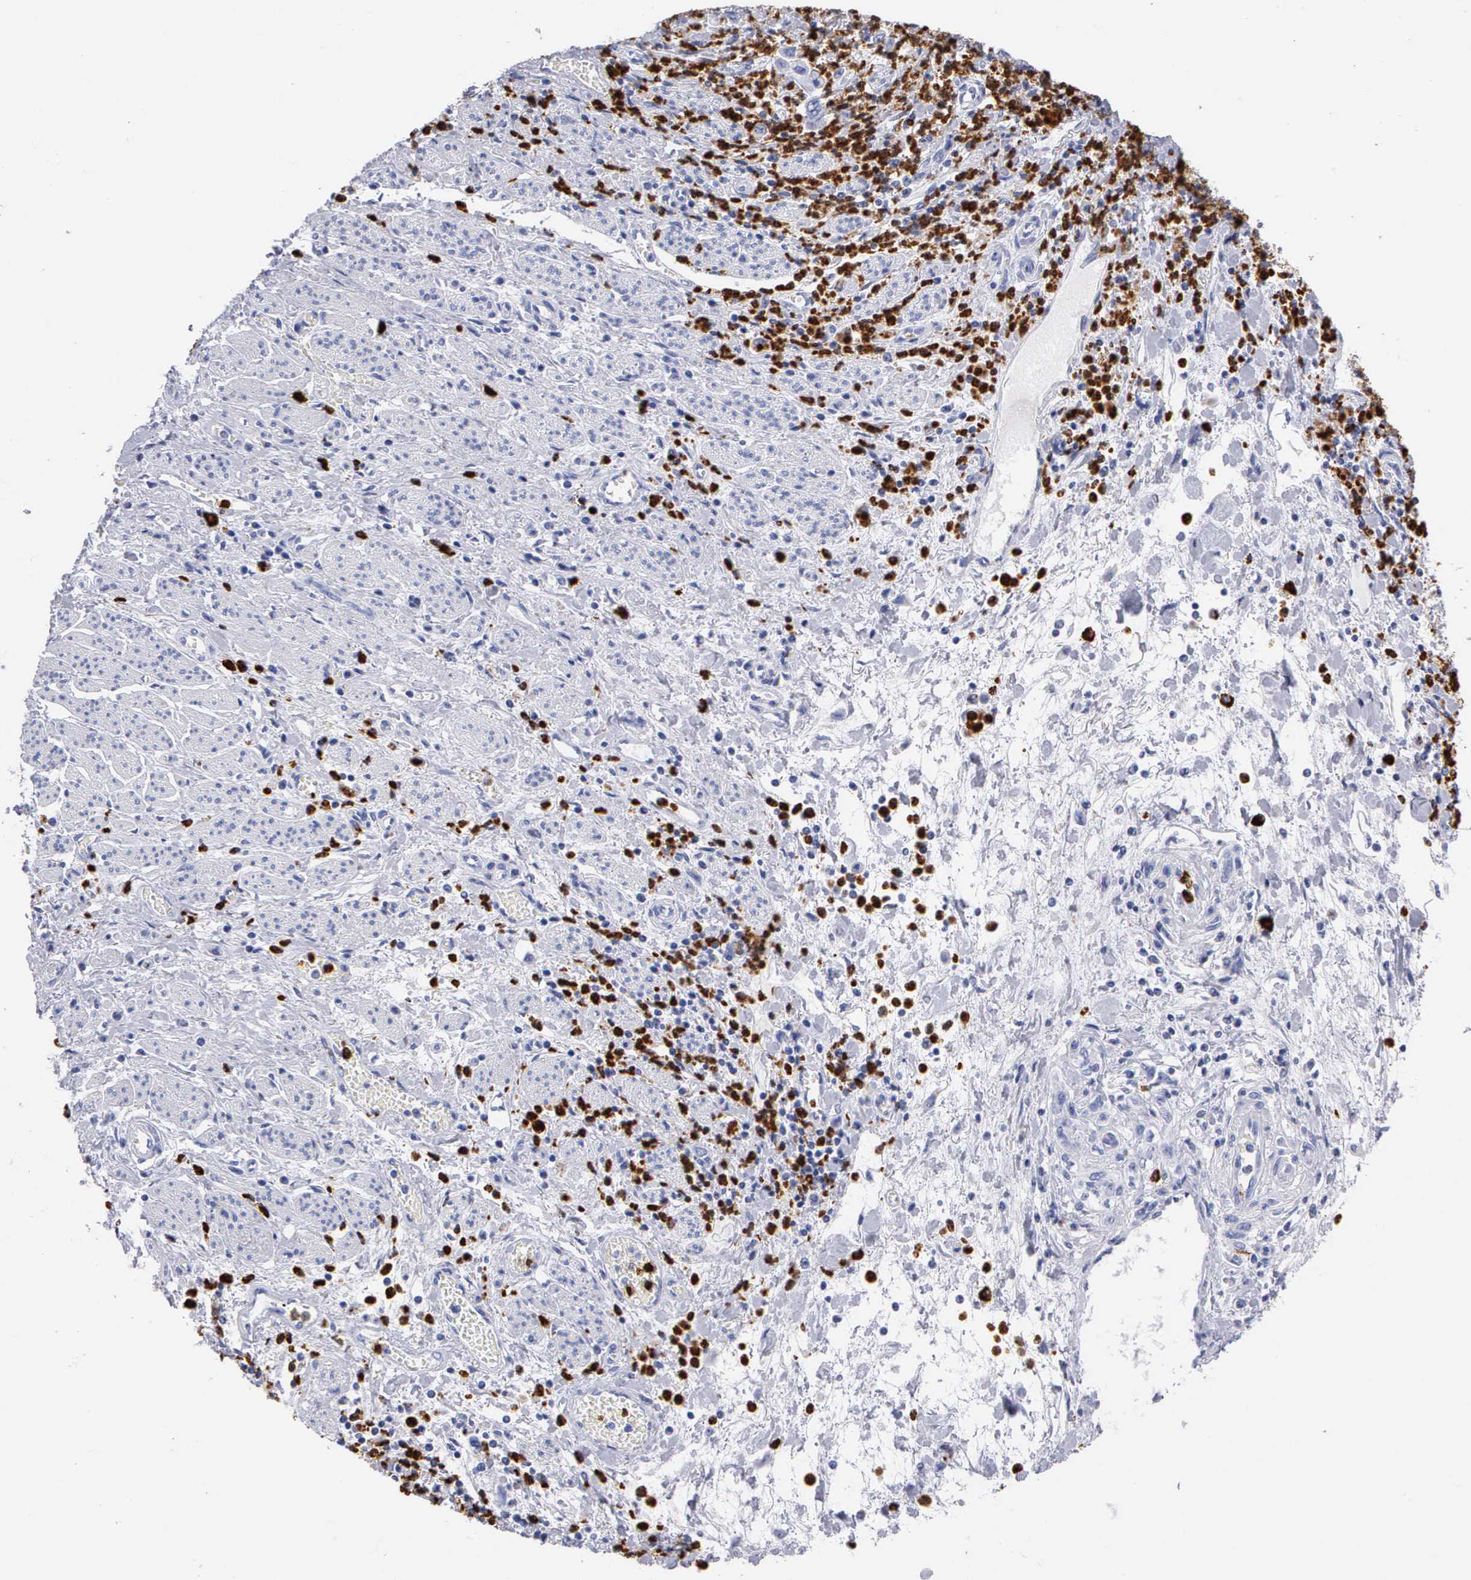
{"staining": {"intensity": "negative", "quantity": "none", "location": "none"}, "tissue": "stomach cancer", "cell_type": "Tumor cells", "image_type": "cancer", "snomed": [{"axis": "morphology", "description": "Adenocarcinoma, NOS"}, {"axis": "topography", "description": "Stomach"}], "caption": "Protein analysis of stomach cancer (adenocarcinoma) reveals no significant positivity in tumor cells.", "gene": "CTSG", "patient": {"sex": "female", "age": 76}}